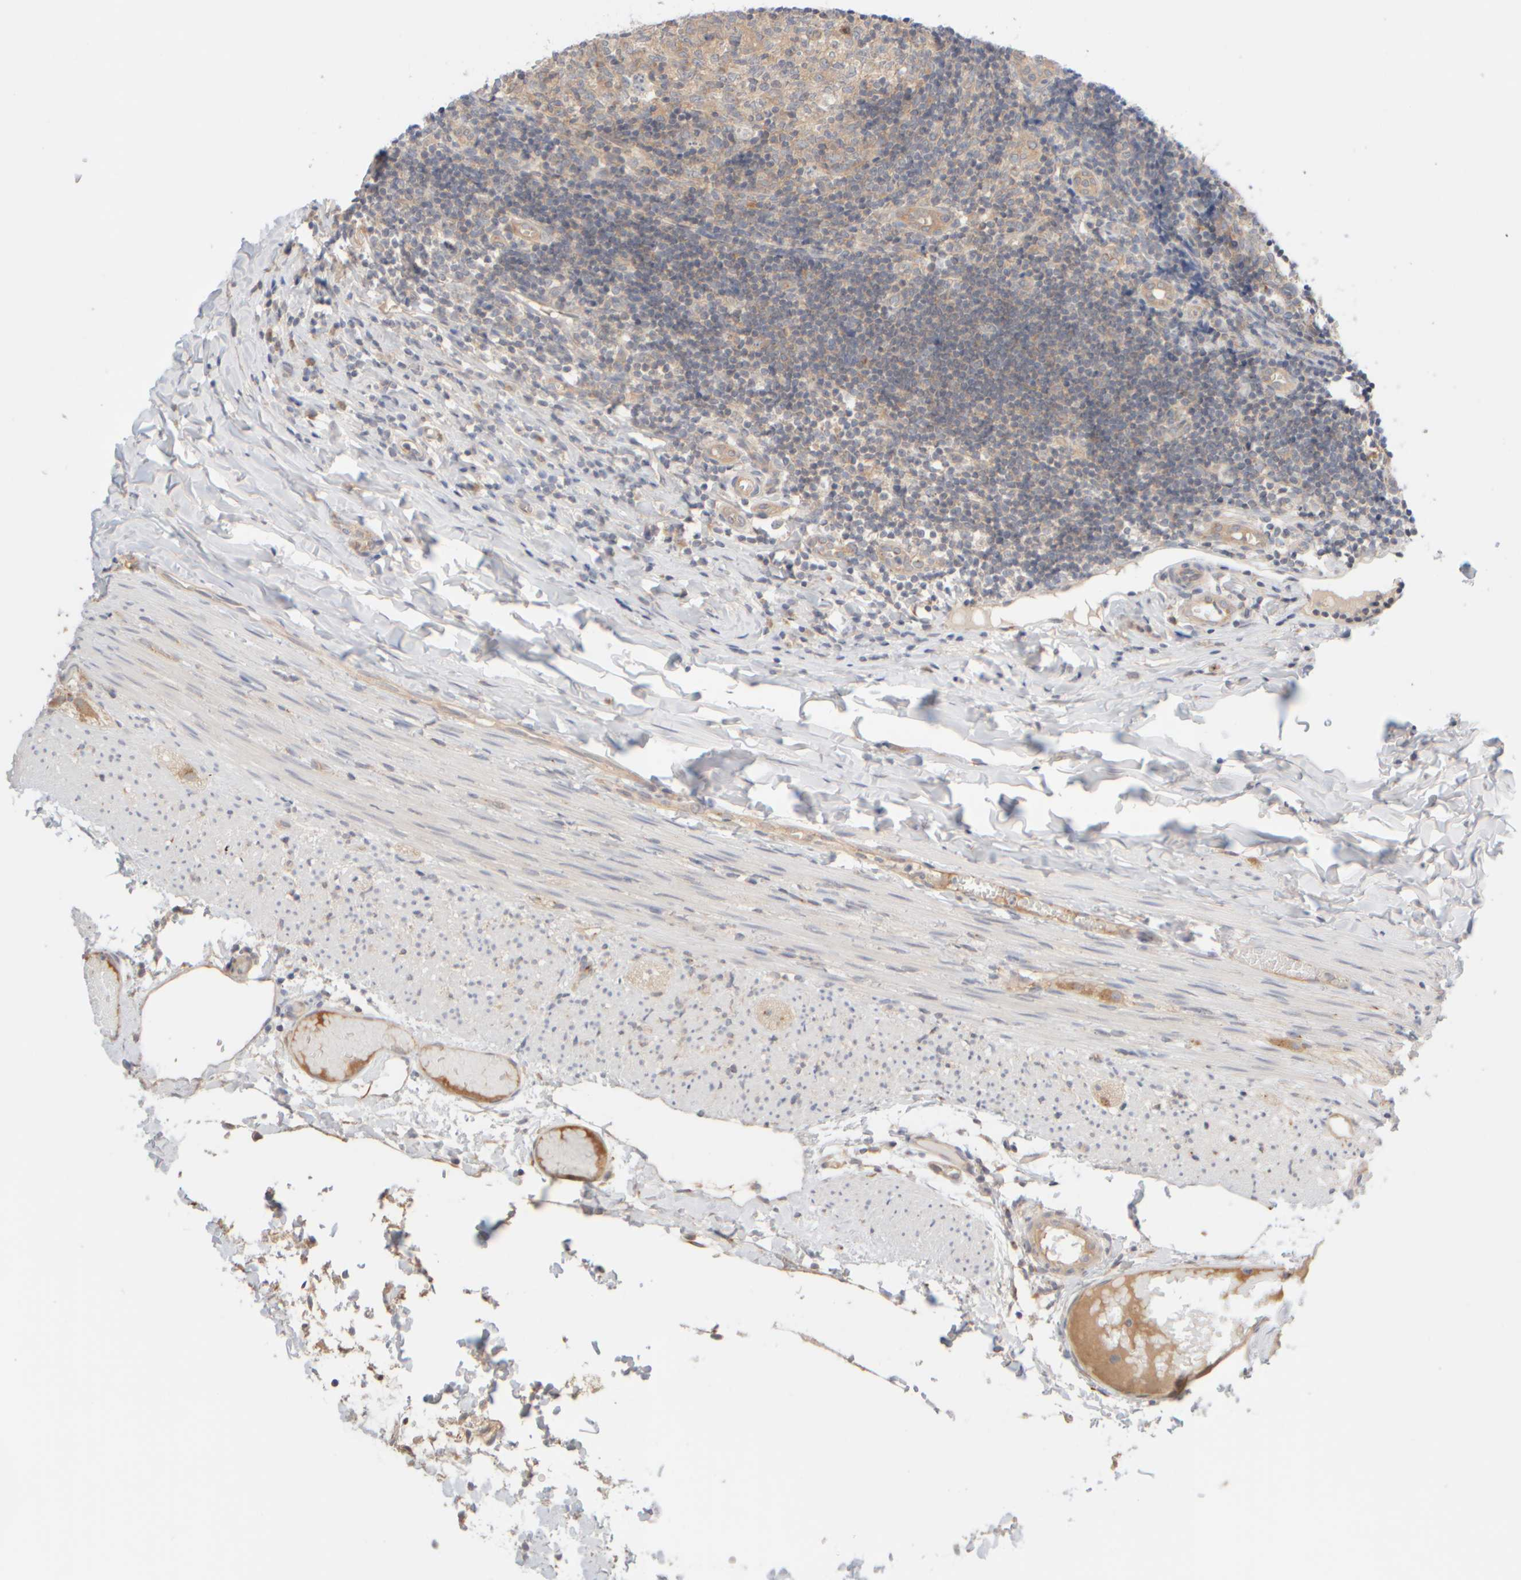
{"staining": {"intensity": "moderate", "quantity": ">75%", "location": "cytoplasmic/membranous"}, "tissue": "appendix", "cell_type": "Glandular cells", "image_type": "normal", "snomed": [{"axis": "morphology", "description": "Normal tissue, NOS"}, {"axis": "topography", "description": "Appendix"}], "caption": "Immunohistochemistry of benign human appendix exhibits medium levels of moderate cytoplasmic/membranous expression in about >75% of glandular cells.", "gene": "GOPC", "patient": {"sex": "male", "age": 8}}